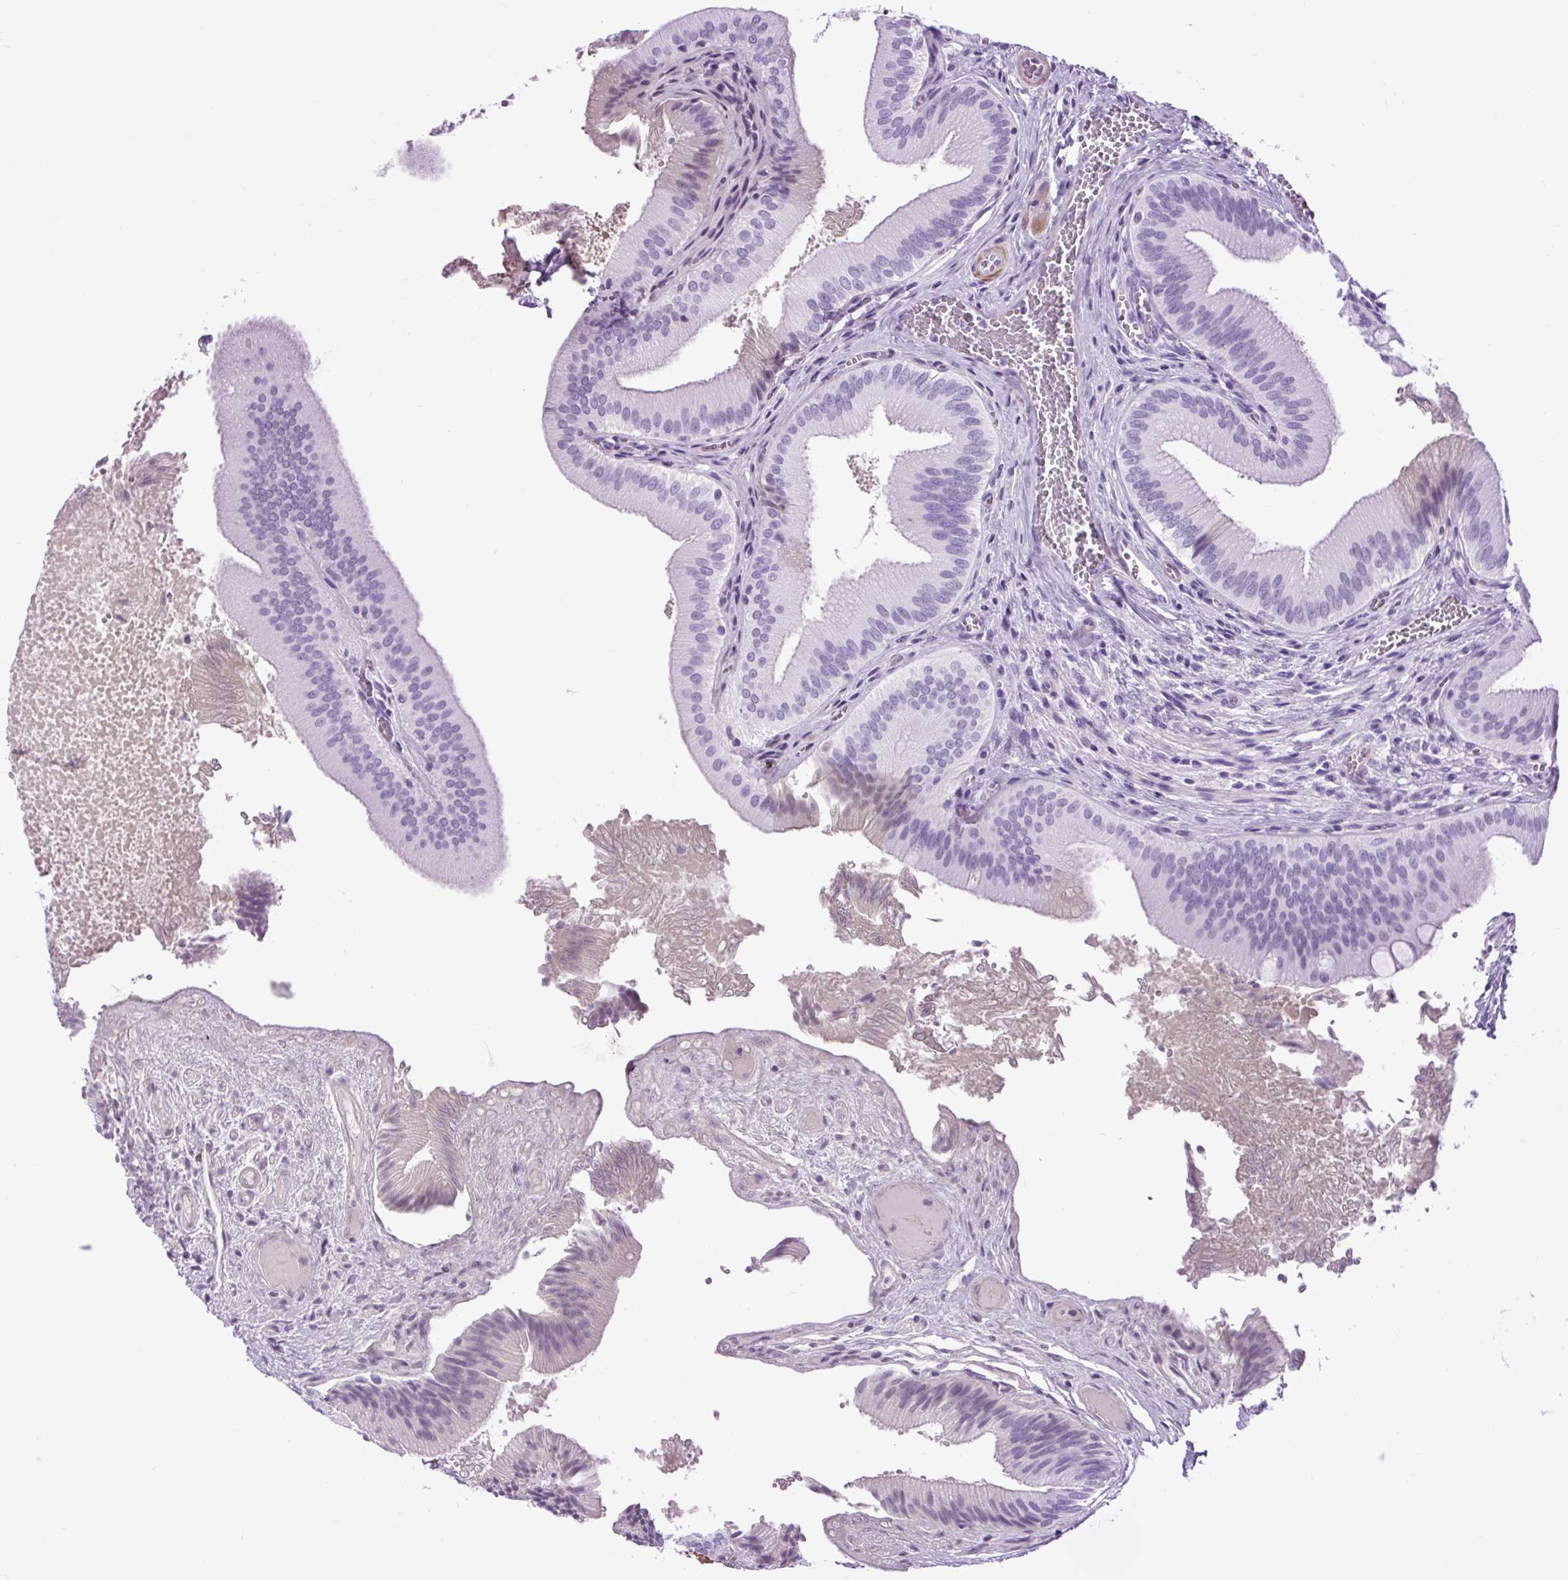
{"staining": {"intensity": "negative", "quantity": "none", "location": "none"}, "tissue": "gallbladder", "cell_type": "Glandular cells", "image_type": "normal", "snomed": [{"axis": "morphology", "description": "Normal tissue, NOS"}, {"axis": "topography", "description": "Gallbladder"}], "caption": "DAB immunohistochemical staining of benign human gallbladder exhibits no significant positivity in glandular cells.", "gene": "DPP6", "patient": {"sex": "male", "age": 17}}